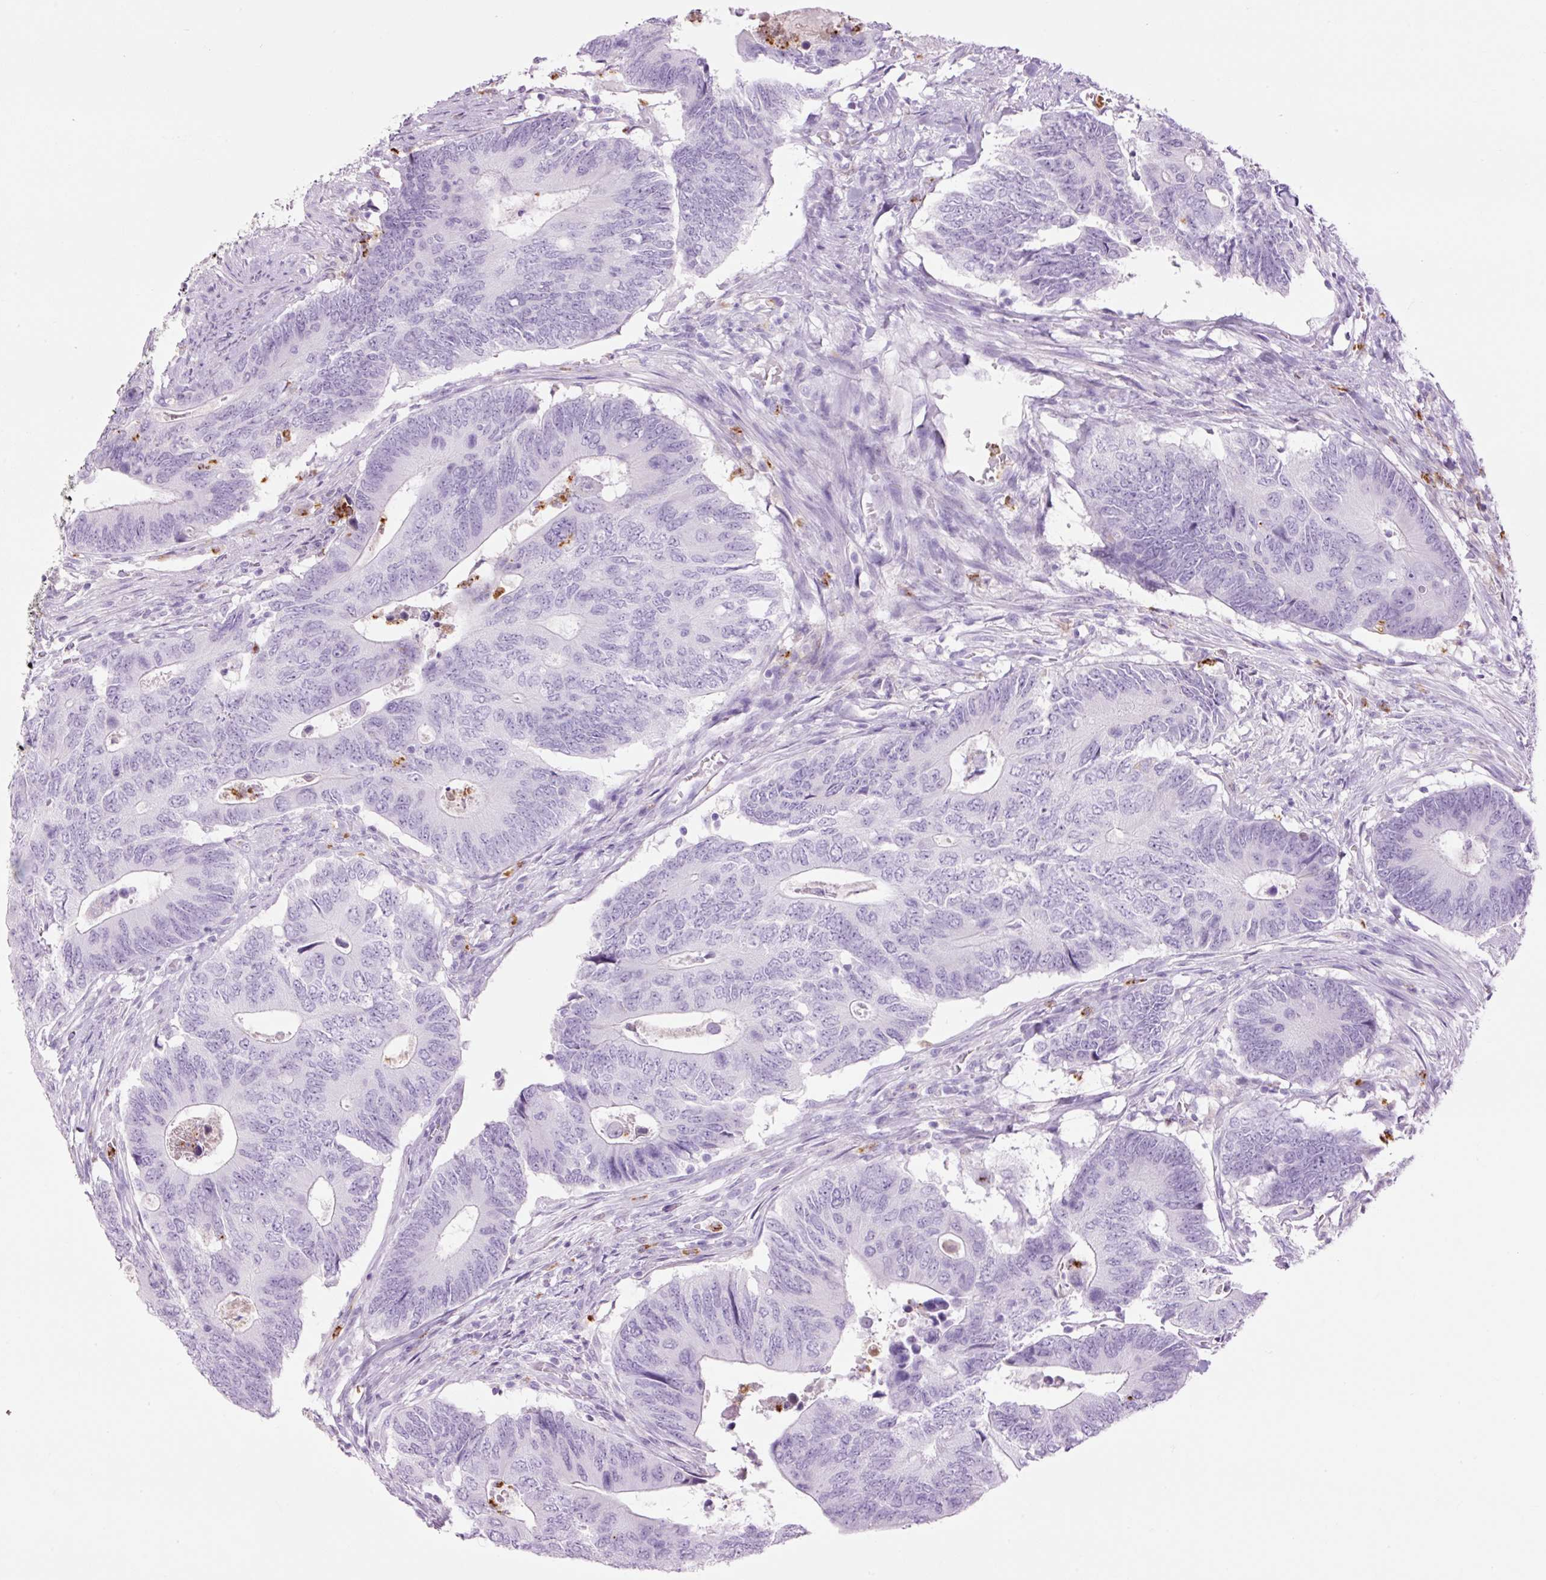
{"staining": {"intensity": "negative", "quantity": "none", "location": "none"}, "tissue": "colorectal cancer", "cell_type": "Tumor cells", "image_type": "cancer", "snomed": [{"axis": "morphology", "description": "Adenocarcinoma, NOS"}, {"axis": "topography", "description": "Colon"}], "caption": "An IHC micrograph of colorectal cancer is shown. There is no staining in tumor cells of colorectal cancer. (Brightfield microscopy of DAB (3,3'-diaminobenzidine) immunohistochemistry (IHC) at high magnification).", "gene": "LYZ", "patient": {"sex": "male", "age": 87}}